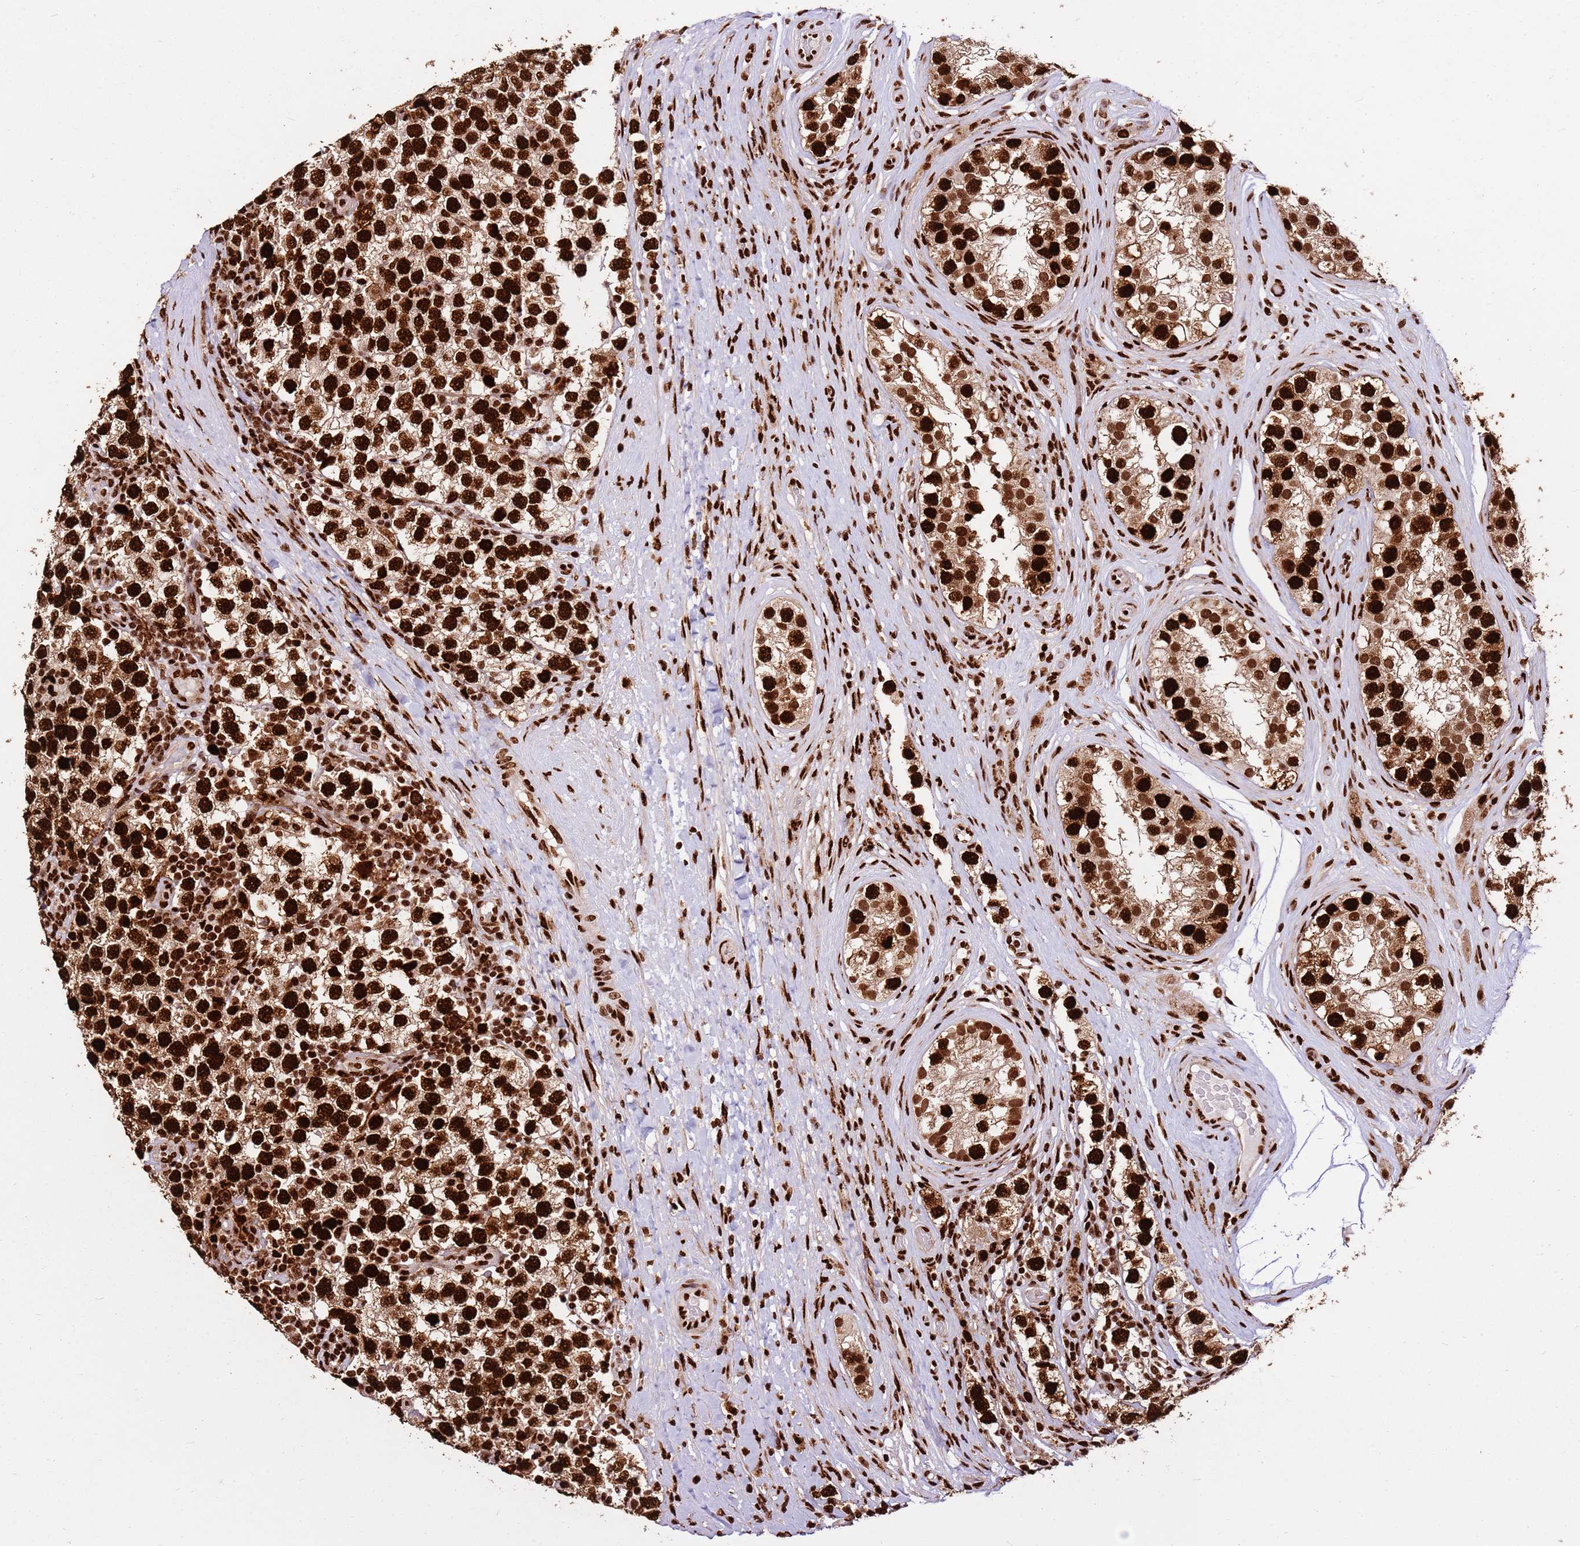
{"staining": {"intensity": "strong", "quantity": ">75%", "location": "nuclear"}, "tissue": "testis cancer", "cell_type": "Tumor cells", "image_type": "cancer", "snomed": [{"axis": "morphology", "description": "Seminoma, NOS"}, {"axis": "topography", "description": "Testis"}], "caption": "A brown stain shows strong nuclear staining of a protein in human testis cancer (seminoma) tumor cells.", "gene": "HNRNPAB", "patient": {"sex": "male", "age": 34}}